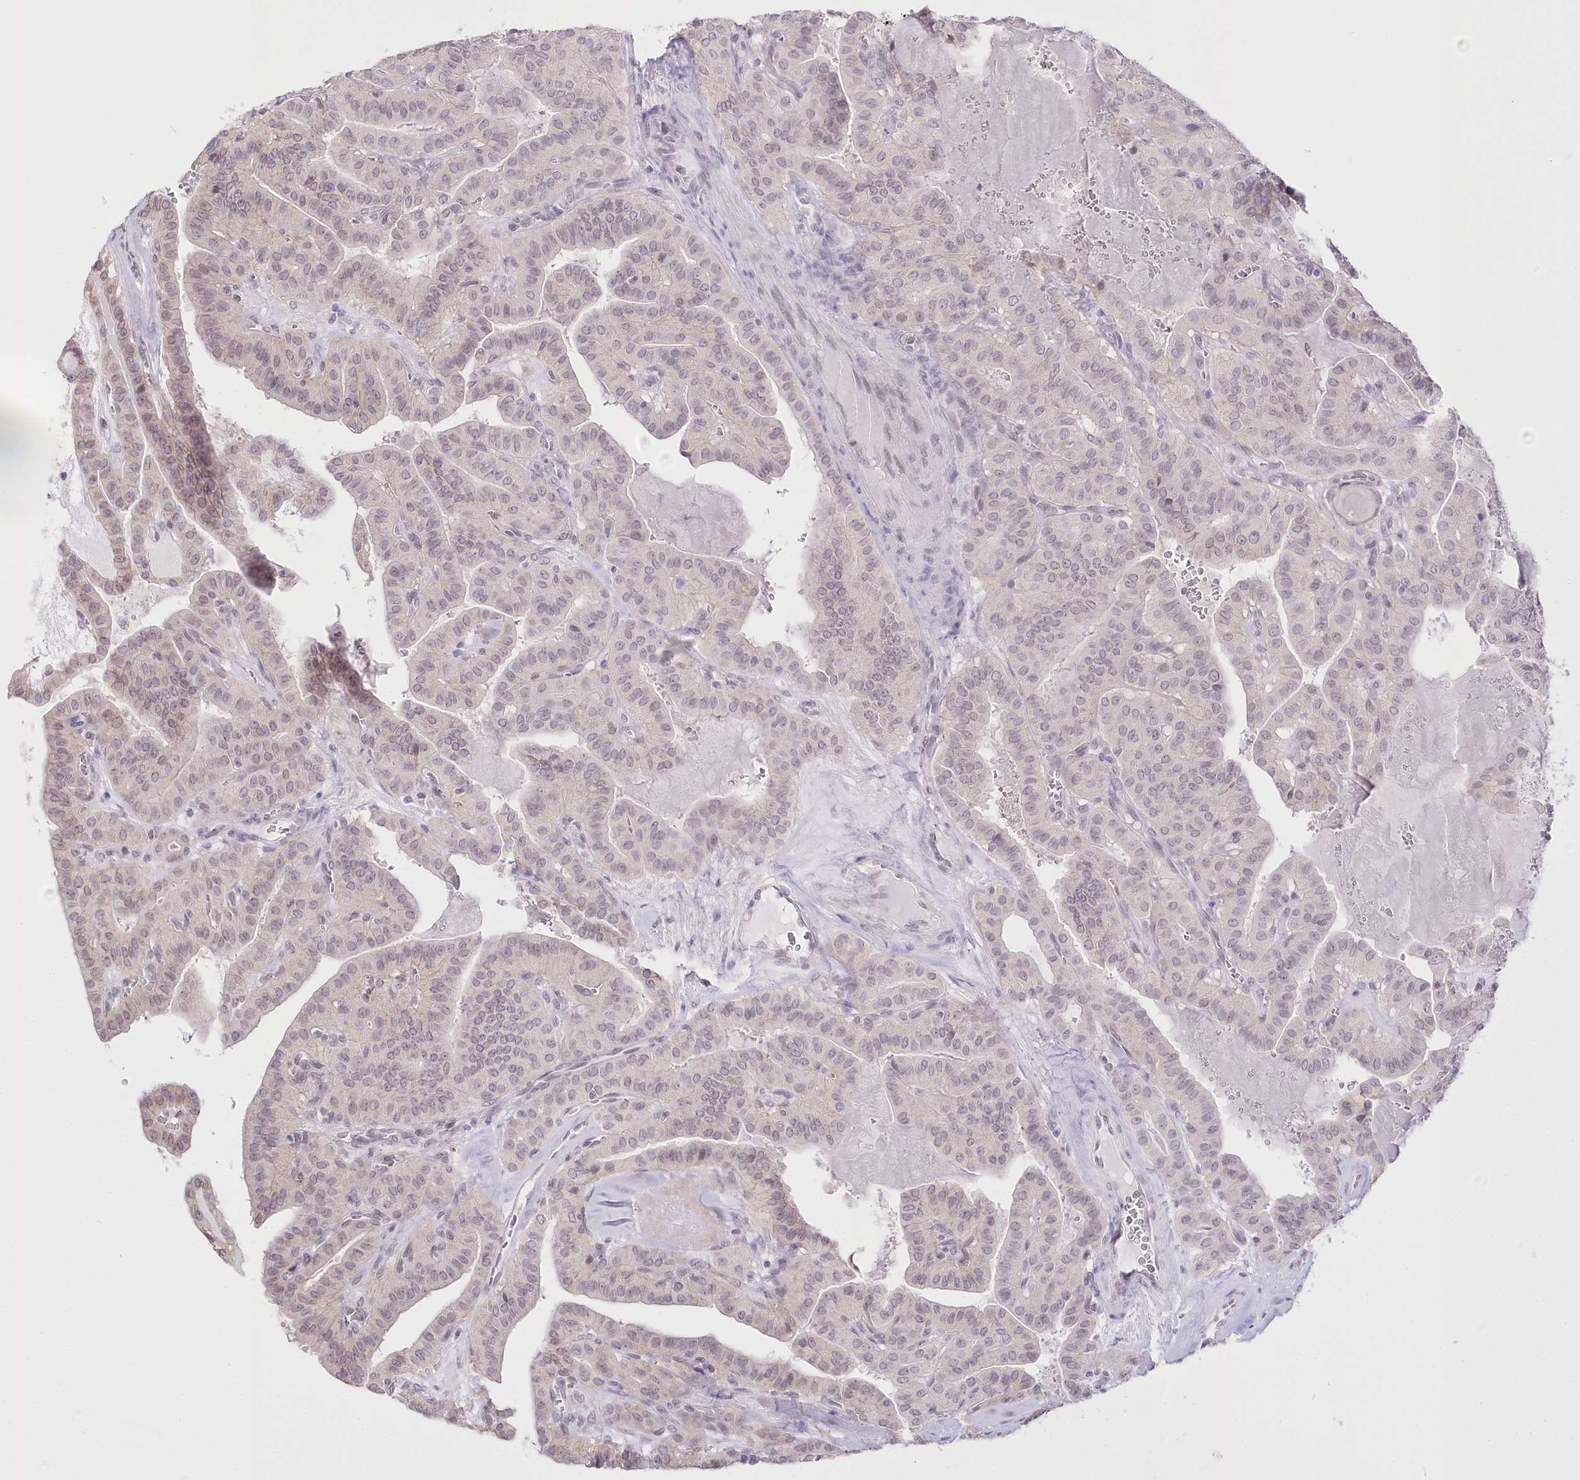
{"staining": {"intensity": "negative", "quantity": "none", "location": "none"}, "tissue": "thyroid cancer", "cell_type": "Tumor cells", "image_type": "cancer", "snomed": [{"axis": "morphology", "description": "Papillary adenocarcinoma, NOS"}, {"axis": "topography", "description": "Thyroid gland"}], "caption": "A high-resolution image shows immunohistochemistry staining of thyroid cancer, which shows no significant staining in tumor cells.", "gene": "SLC39A10", "patient": {"sex": "male", "age": 52}}